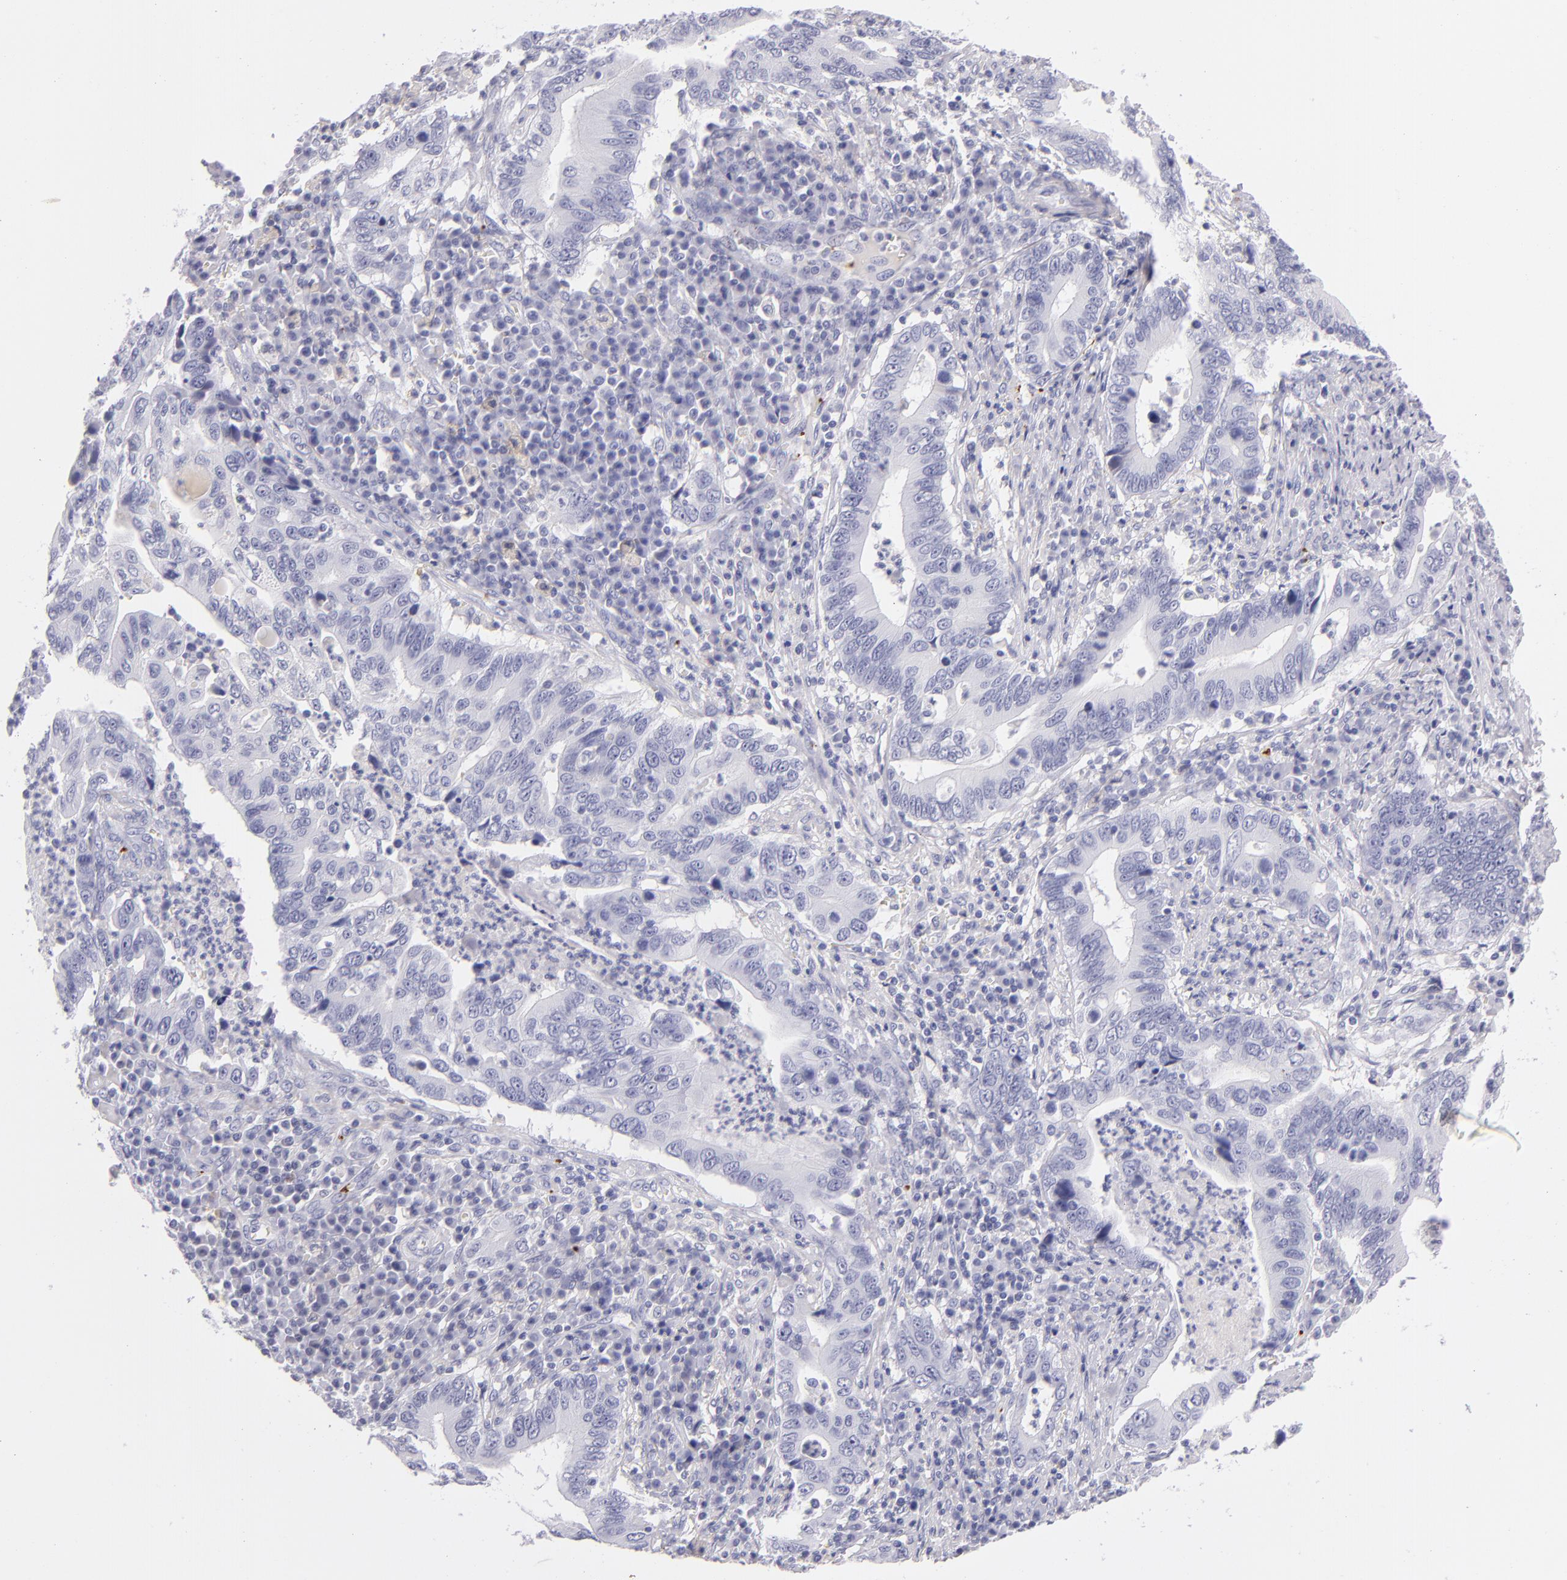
{"staining": {"intensity": "negative", "quantity": "none", "location": "none"}, "tissue": "stomach cancer", "cell_type": "Tumor cells", "image_type": "cancer", "snomed": [{"axis": "morphology", "description": "Adenocarcinoma, NOS"}, {"axis": "topography", "description": "Stomach, upper"}], "caption": "DAB (3,3'-diaminobenzidine) immunohistochemical staining of human stomach cancer exhibits no significant expression in tumor cells.", "gene": "GP1BA", "patient": {"sex": "male", "age": 63}}